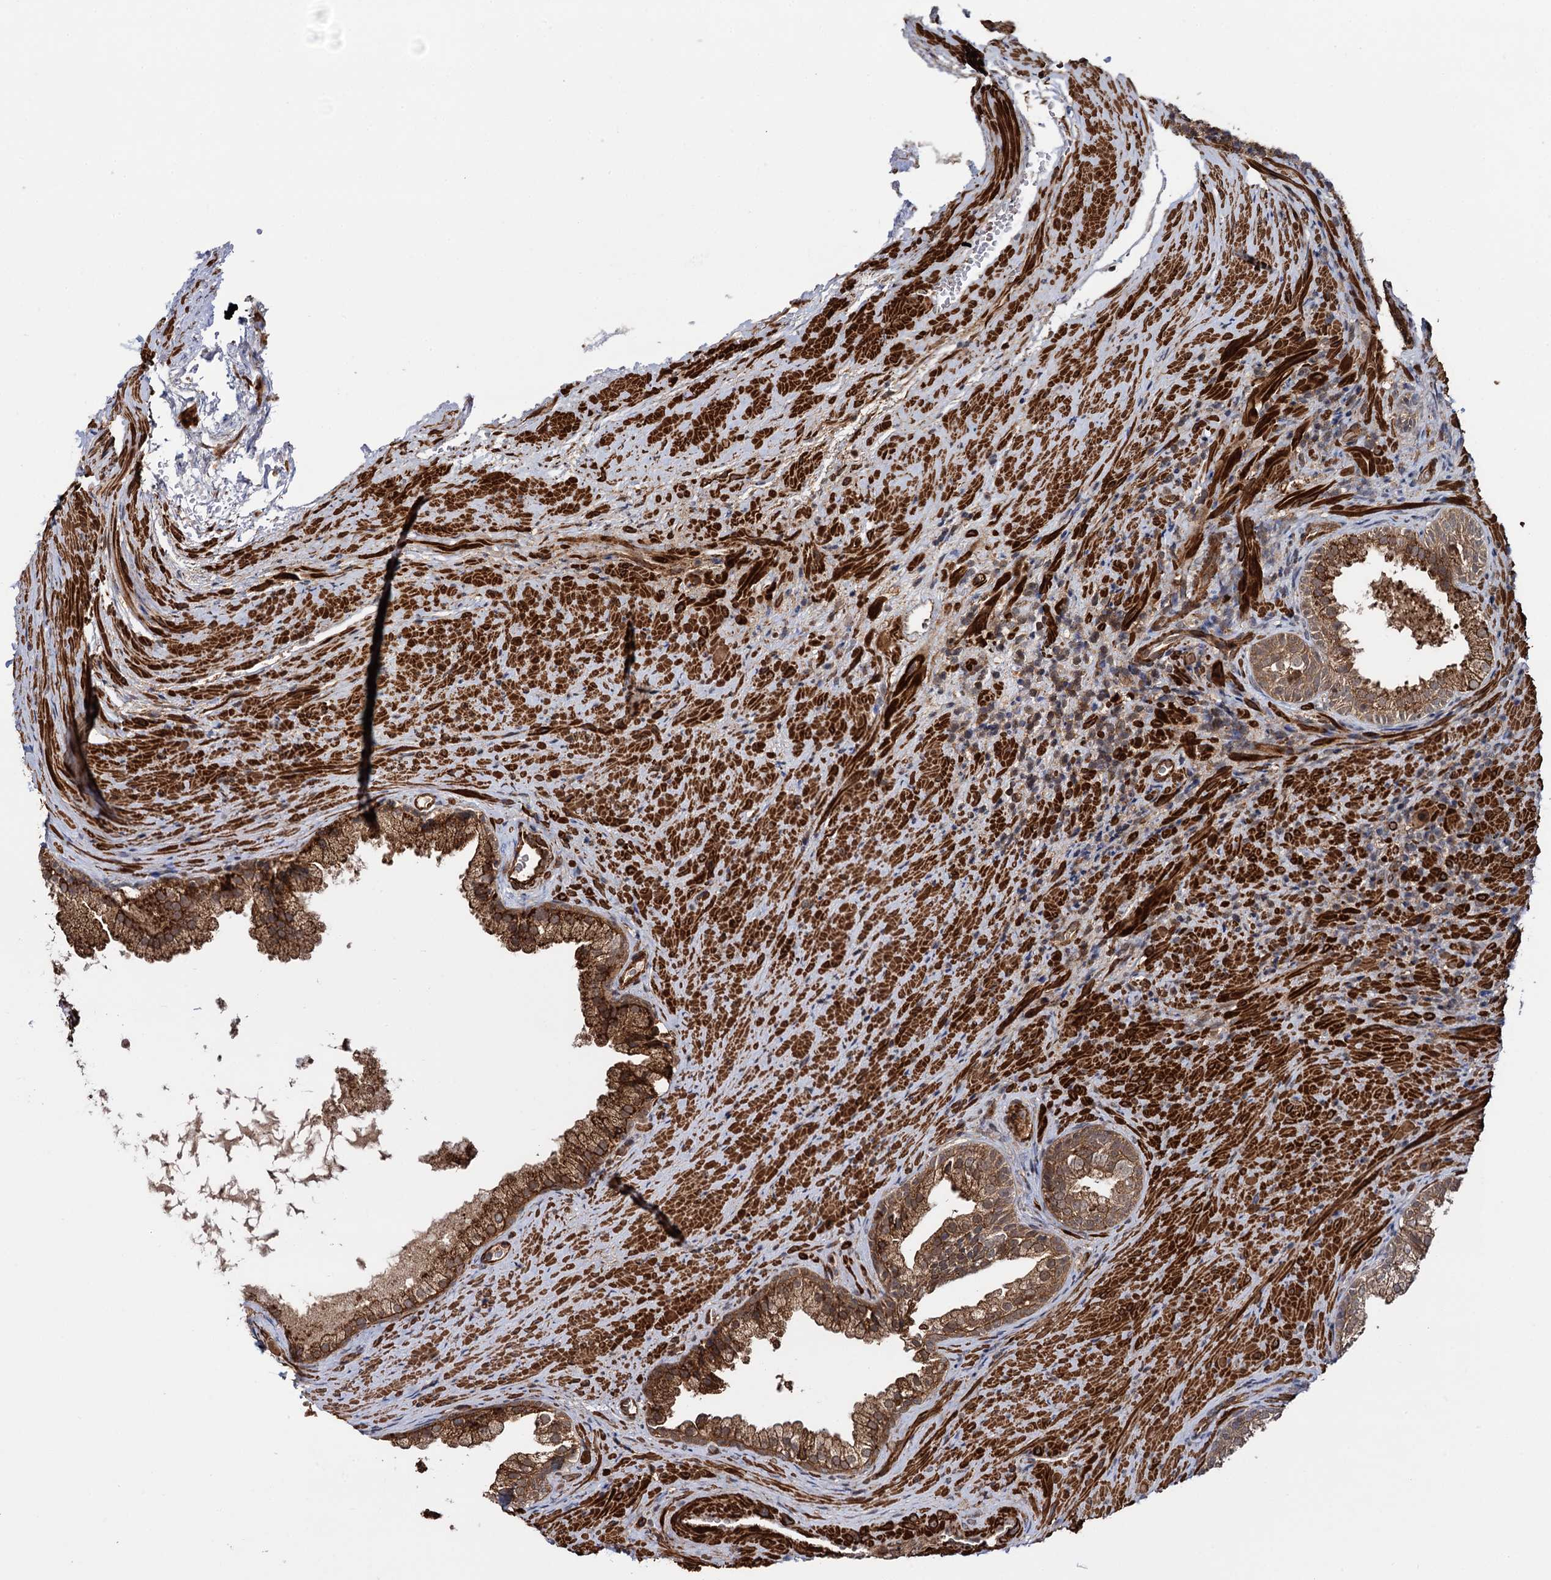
{"staining": {"intensity": "strong", "quantity": ">75%", "location": "cytoplasmic/membranous"}, "tissue": "prostate", "cell_type": "Glandular cells", "image_type": "normal", "snomed": [{"axis": "morphology", "description": "Normal tissue, NOS"}, {"axis": "topography", "description": "Prostate"}], "caption": "Glandular cells exhibit strong cytoplasmic/membranous expression in about >75% of cells in benign prostate. The protein of interest is stained brown, and the nuclei are stained in blue (DAB IHC with brightfield microscopy, high magnification).", "gene": "ATP8B4", "patient": {"sex": "male", "age": 76}}